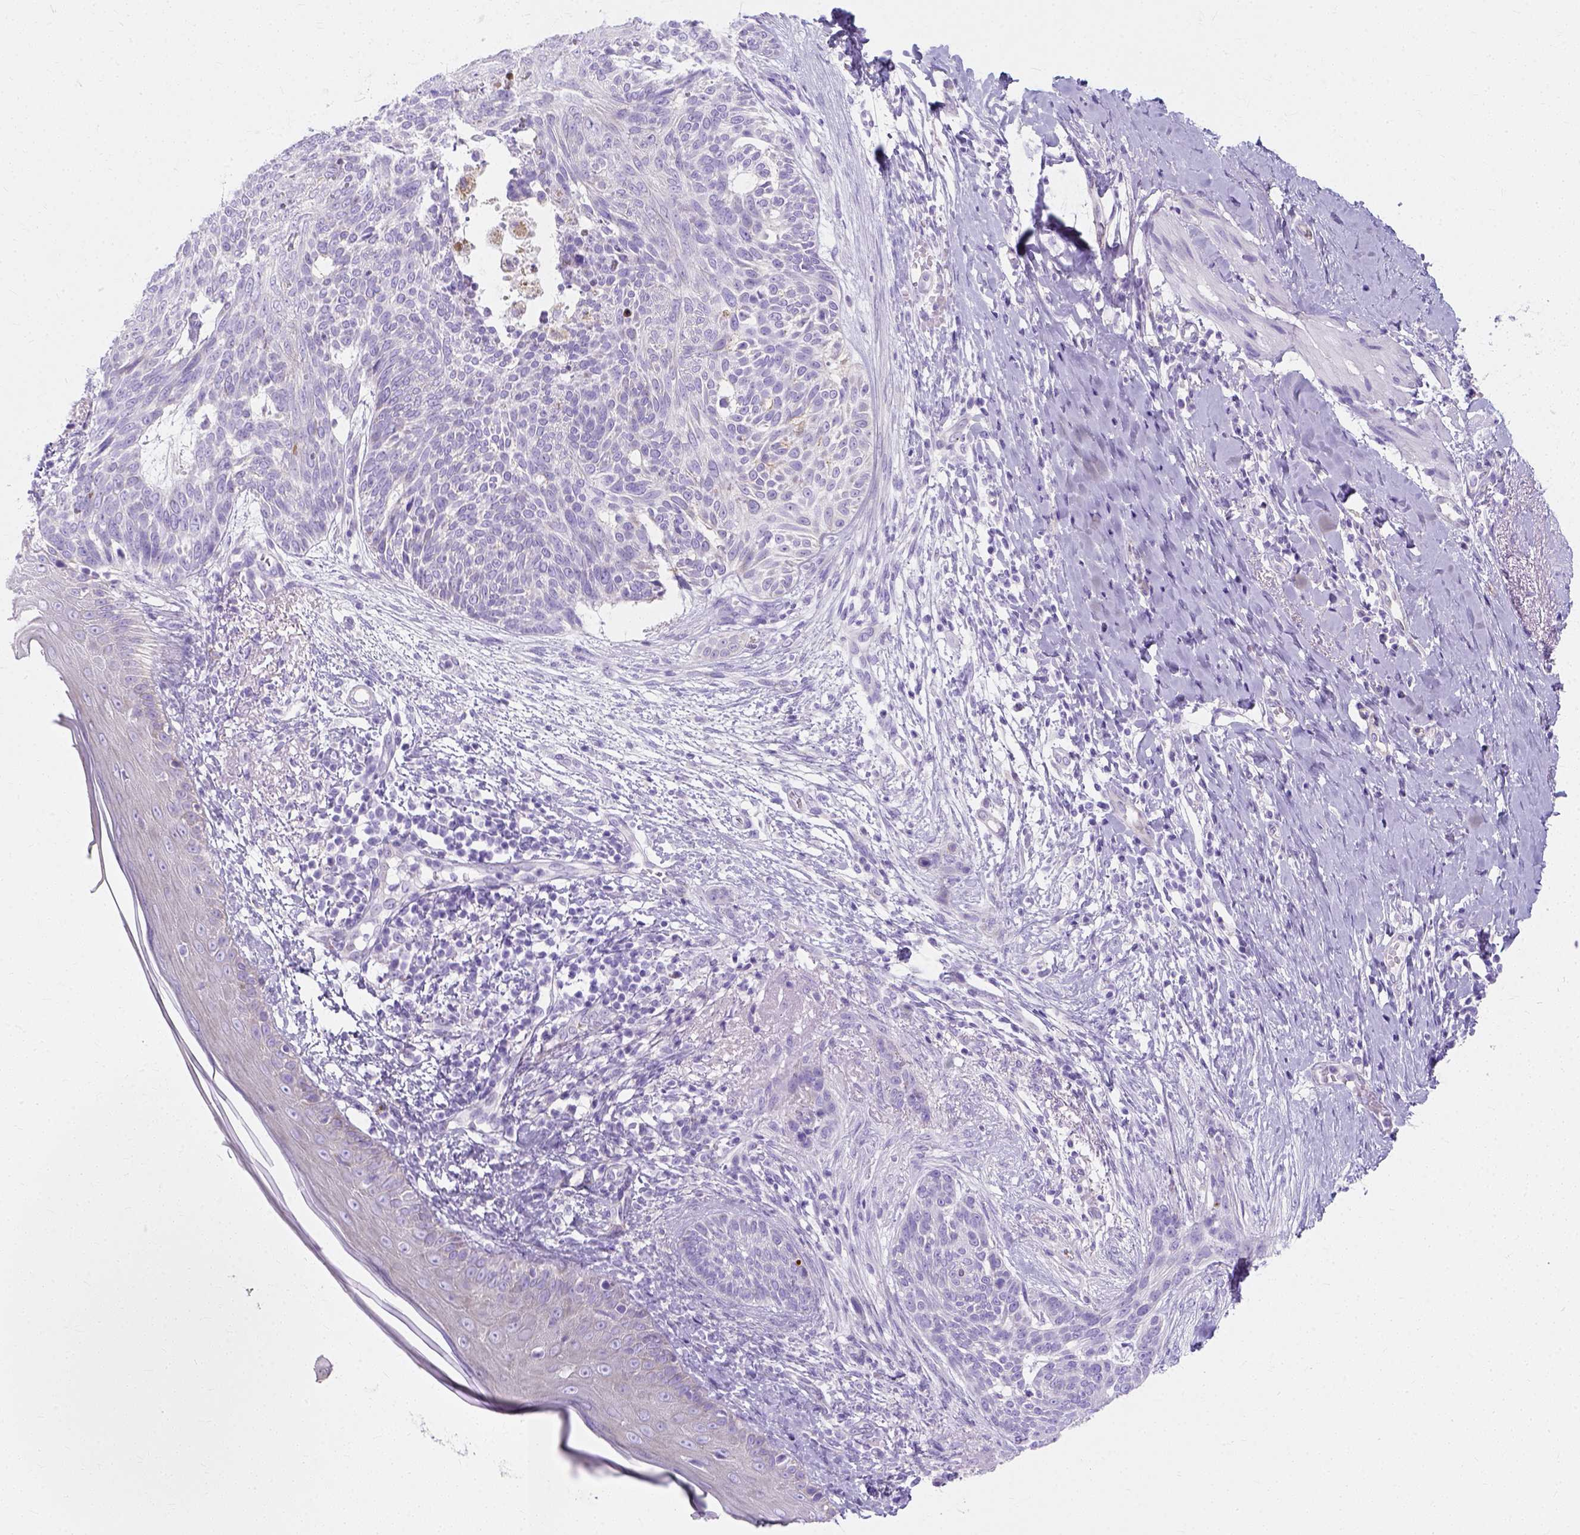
{"staining": {"intensity": "negative", "quantity": "none", "location": "none"}, "tissue": "skin cancer", "cell_type": "Tumor cells", "image_type": "cancer", "snomed": [{"axis": "morphology", "description": "Normal tissue, NOS"}, {"axis": "morphology", "description": "Basal cell carcinoma"}, {"axis": "topography", "description": "Skin"}], "caption": "This is an immunohistochemistry (IHC) image of basal cell carcinoma (skin). There is no expression in tumor cells.", "gene": "MYH15", "patient": {"sex": "male", "age": 84}}